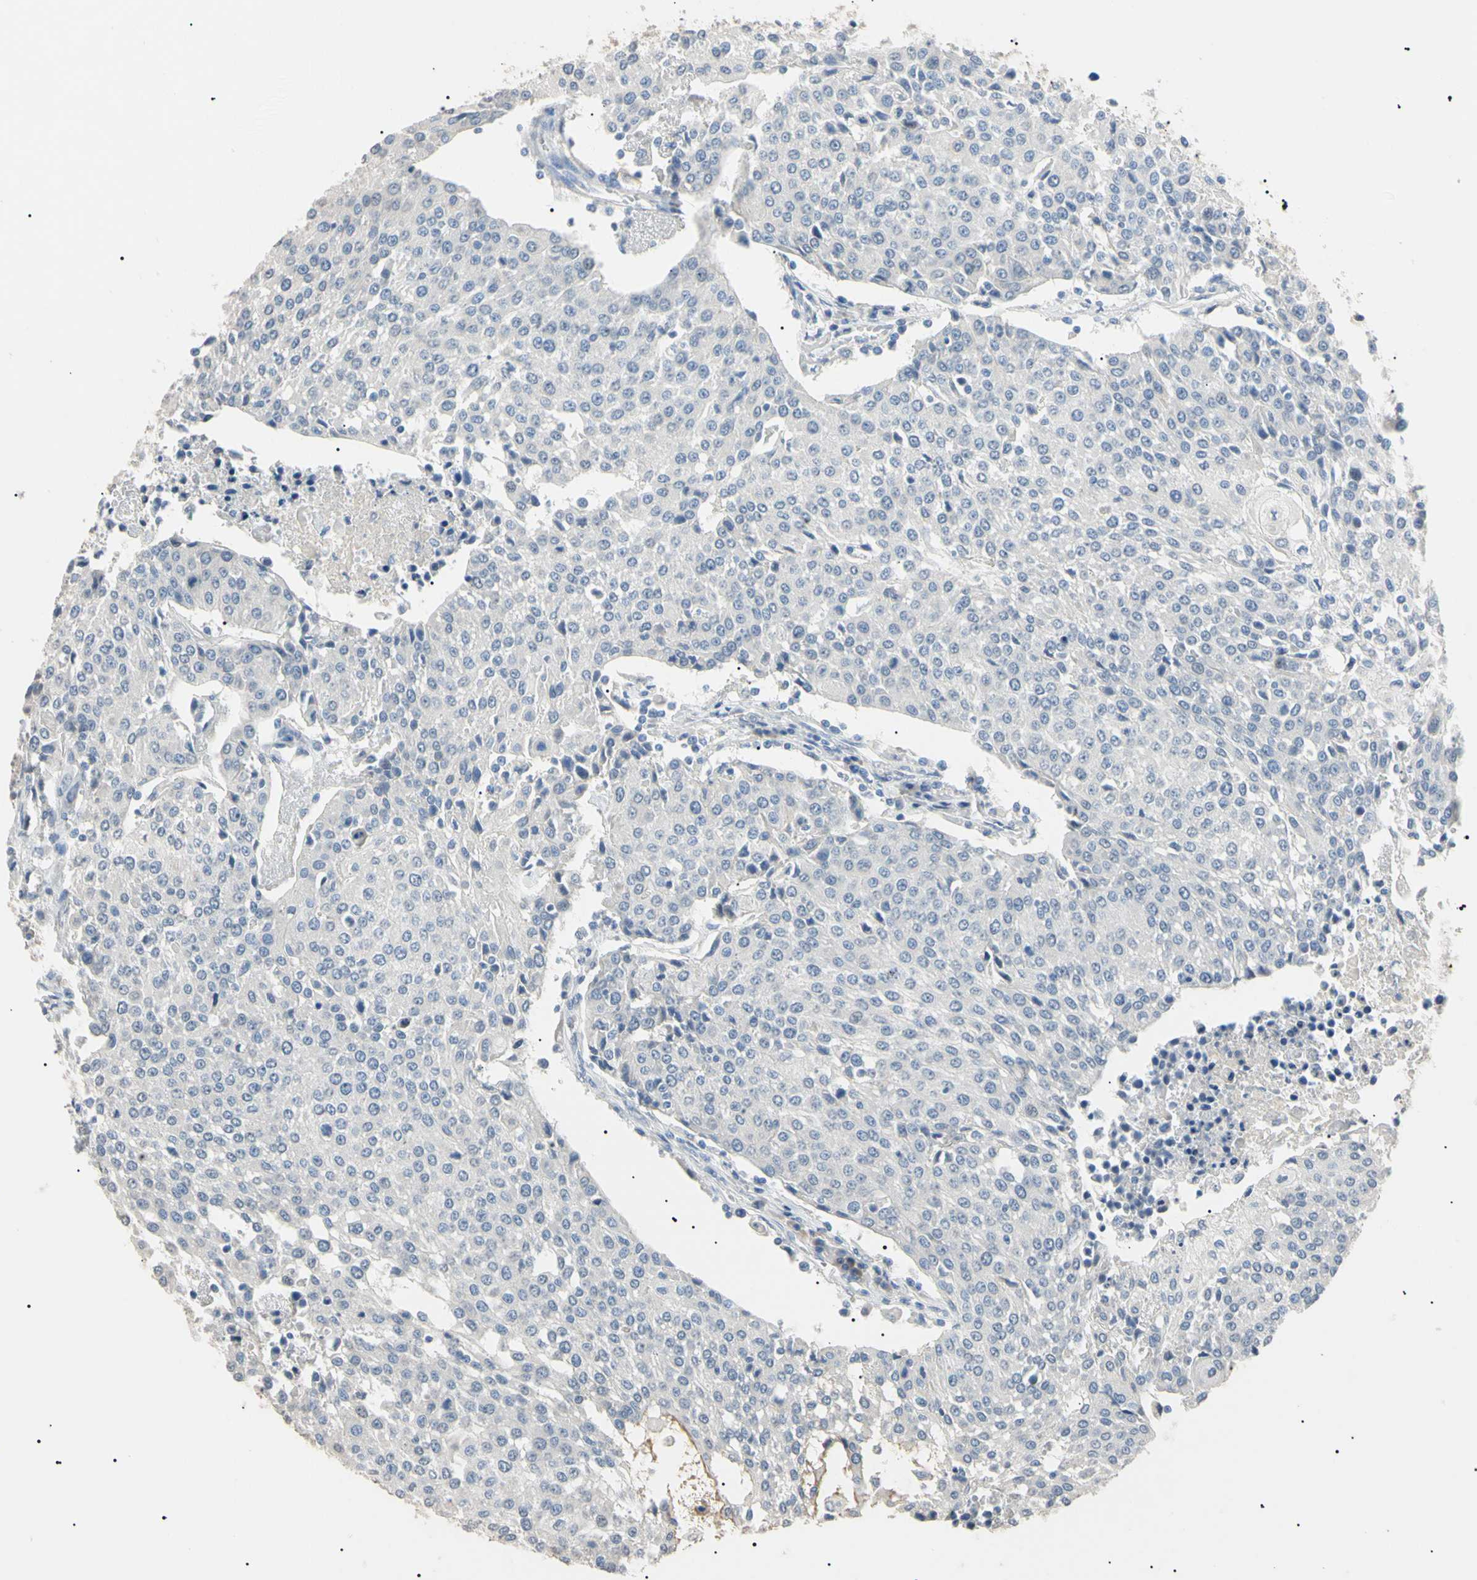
{"staining": {"intensity": "negative", "quantity": "none", "location": "none"}, "tissue": "urothelial cancer", "cell_type": "Tumor cells", "image_type": "cancer", "snomed": [{"axis": "morphology", "description": "Urothelial carcinoma, High grade"}, {"axis": "topography", "description": "Urinary bladder"}], "caption": "Immunohistochemistry of urothelial carcinoma (high-grade) shows no staining in tumor cells.", "gene": "CGB3", "patient": {"sex": "female", "age": 85}}